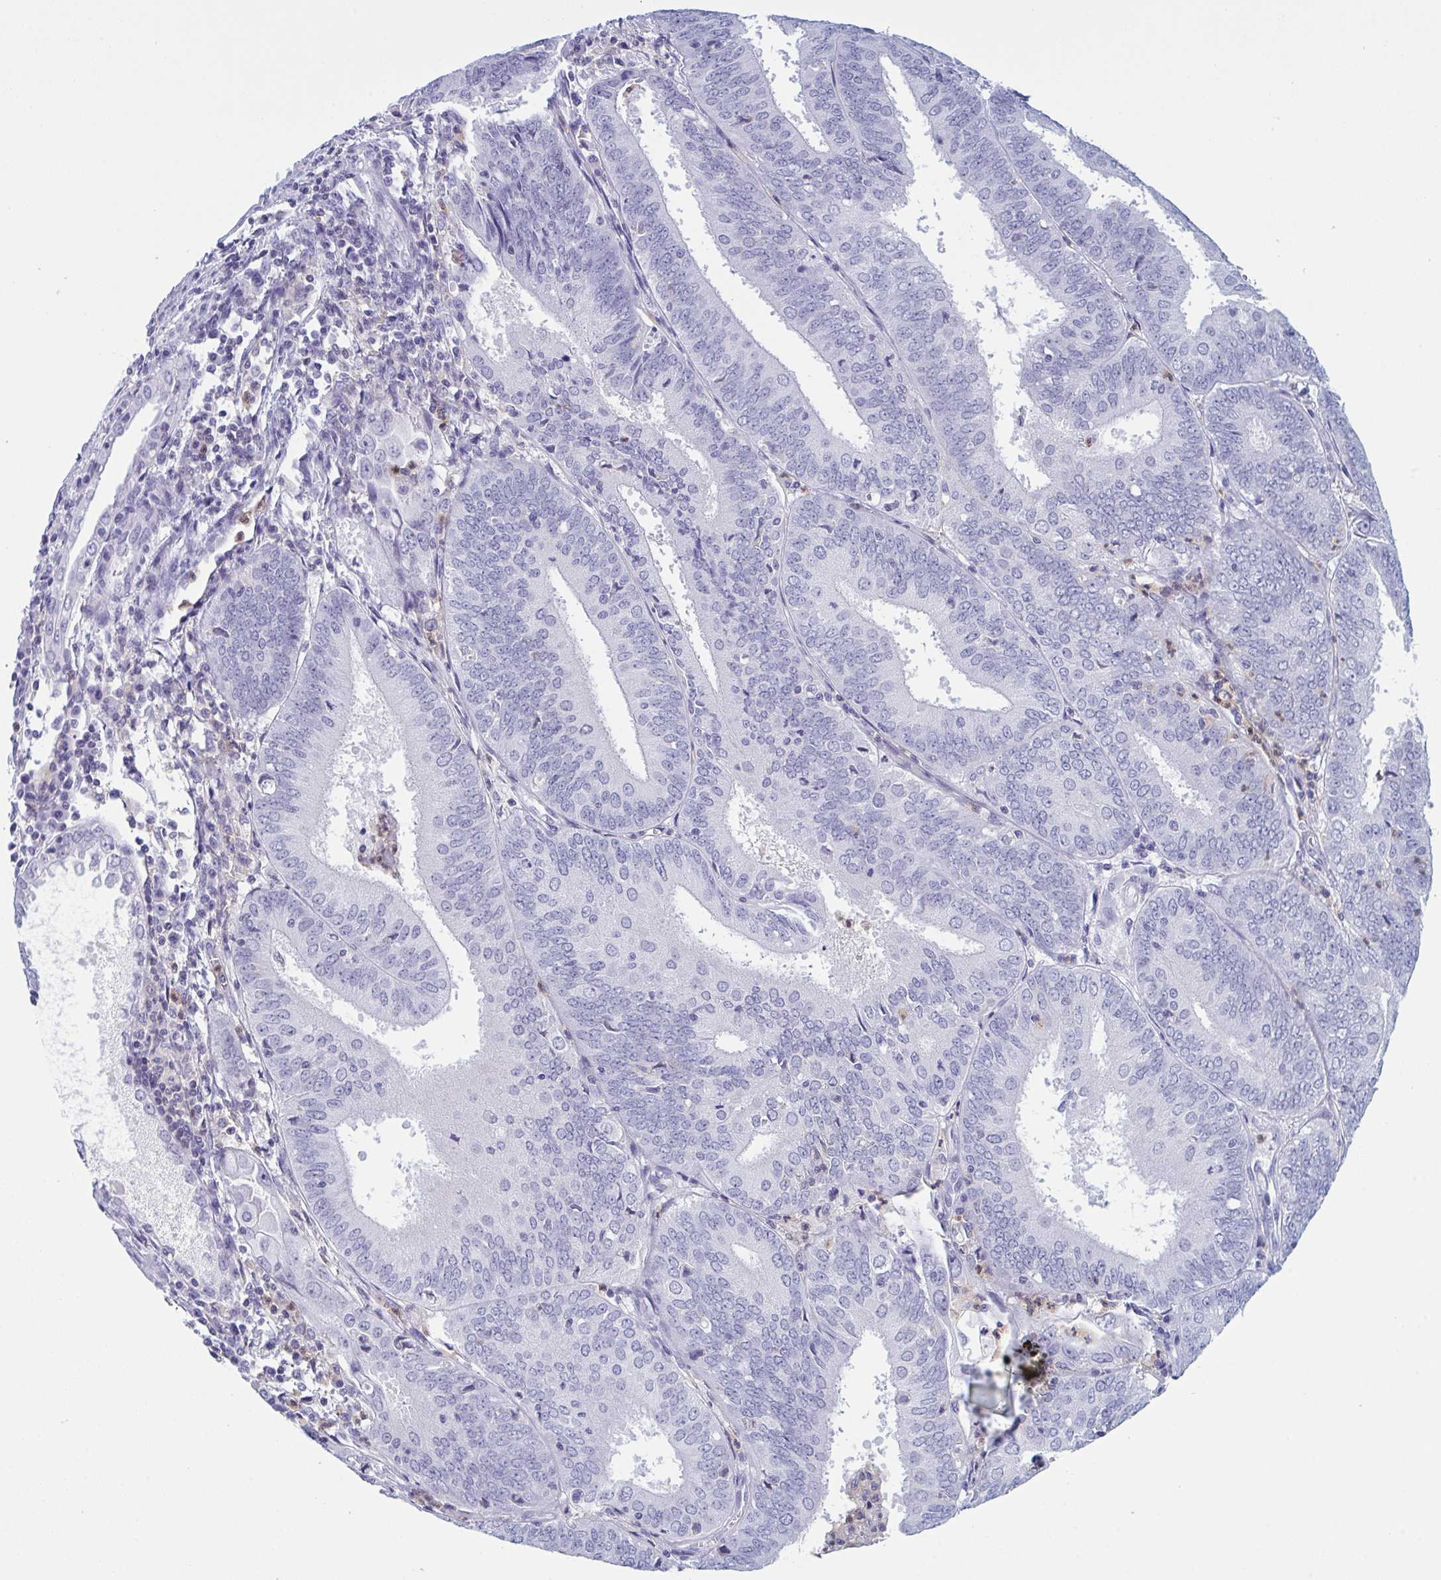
{"staining": {"intensity": "negative", "quantity": "none", "location": "none"}, "tissue": "cervical cancer", "cell_type": "Tumor cells", "image_type": "cancer", "snomed": [{"axis": "morphology", "description": "Adenocarcinoma, NOS"}, {"axis": "topography", "description": "Cervix"}], "caption": "High magnification brightfield microscopy of cervical cancer stained with DAB (3,3'-diaminobenzidine) (brown) and counterstained with hematoxylin (blue): tumor cells show no significant staining.", "gene": "MYO1F", "patient": {"sex": "female", "age": 56}}